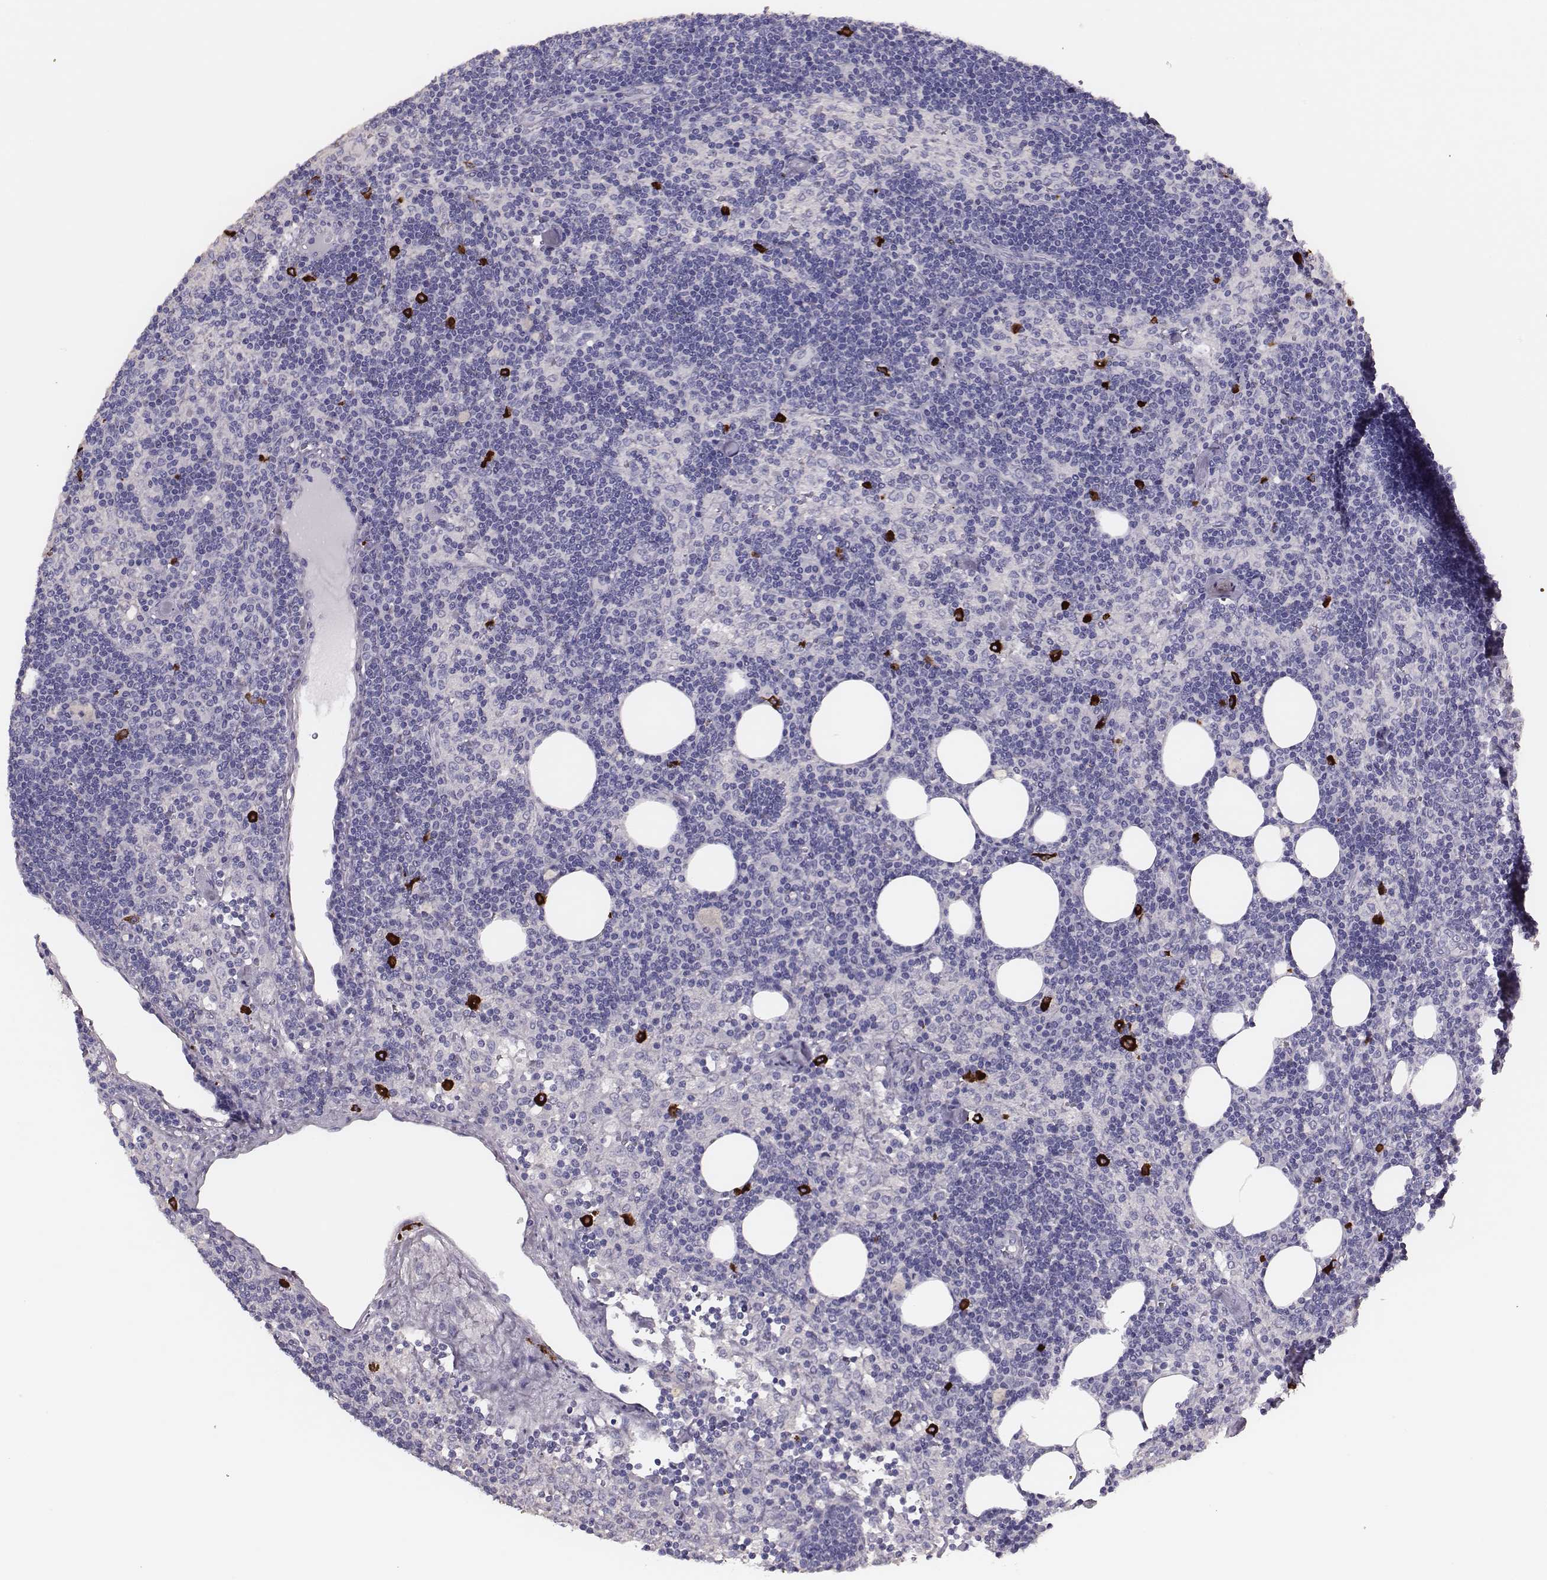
{"staining": {"intensity": "negative", "quantity": "none", "location": "none"}, "tissue": "lymph node", "cell_type": "Germinal center cells", "image_type": "normal", "snomed": [{"axis": "morphology", "description": "Normal tissue, NOS"}, {"axis": "topography", "description": "Lymph node"}], "caption": "This micrograph is of unremarkable lymph node stained with immunohistochemistry to label a protein in brown with the nuclei are counter-stained blue. There is no staining in germinal center cells.", "gene": "P2RY10", "patient": {"sex": "female", "age": 52}}